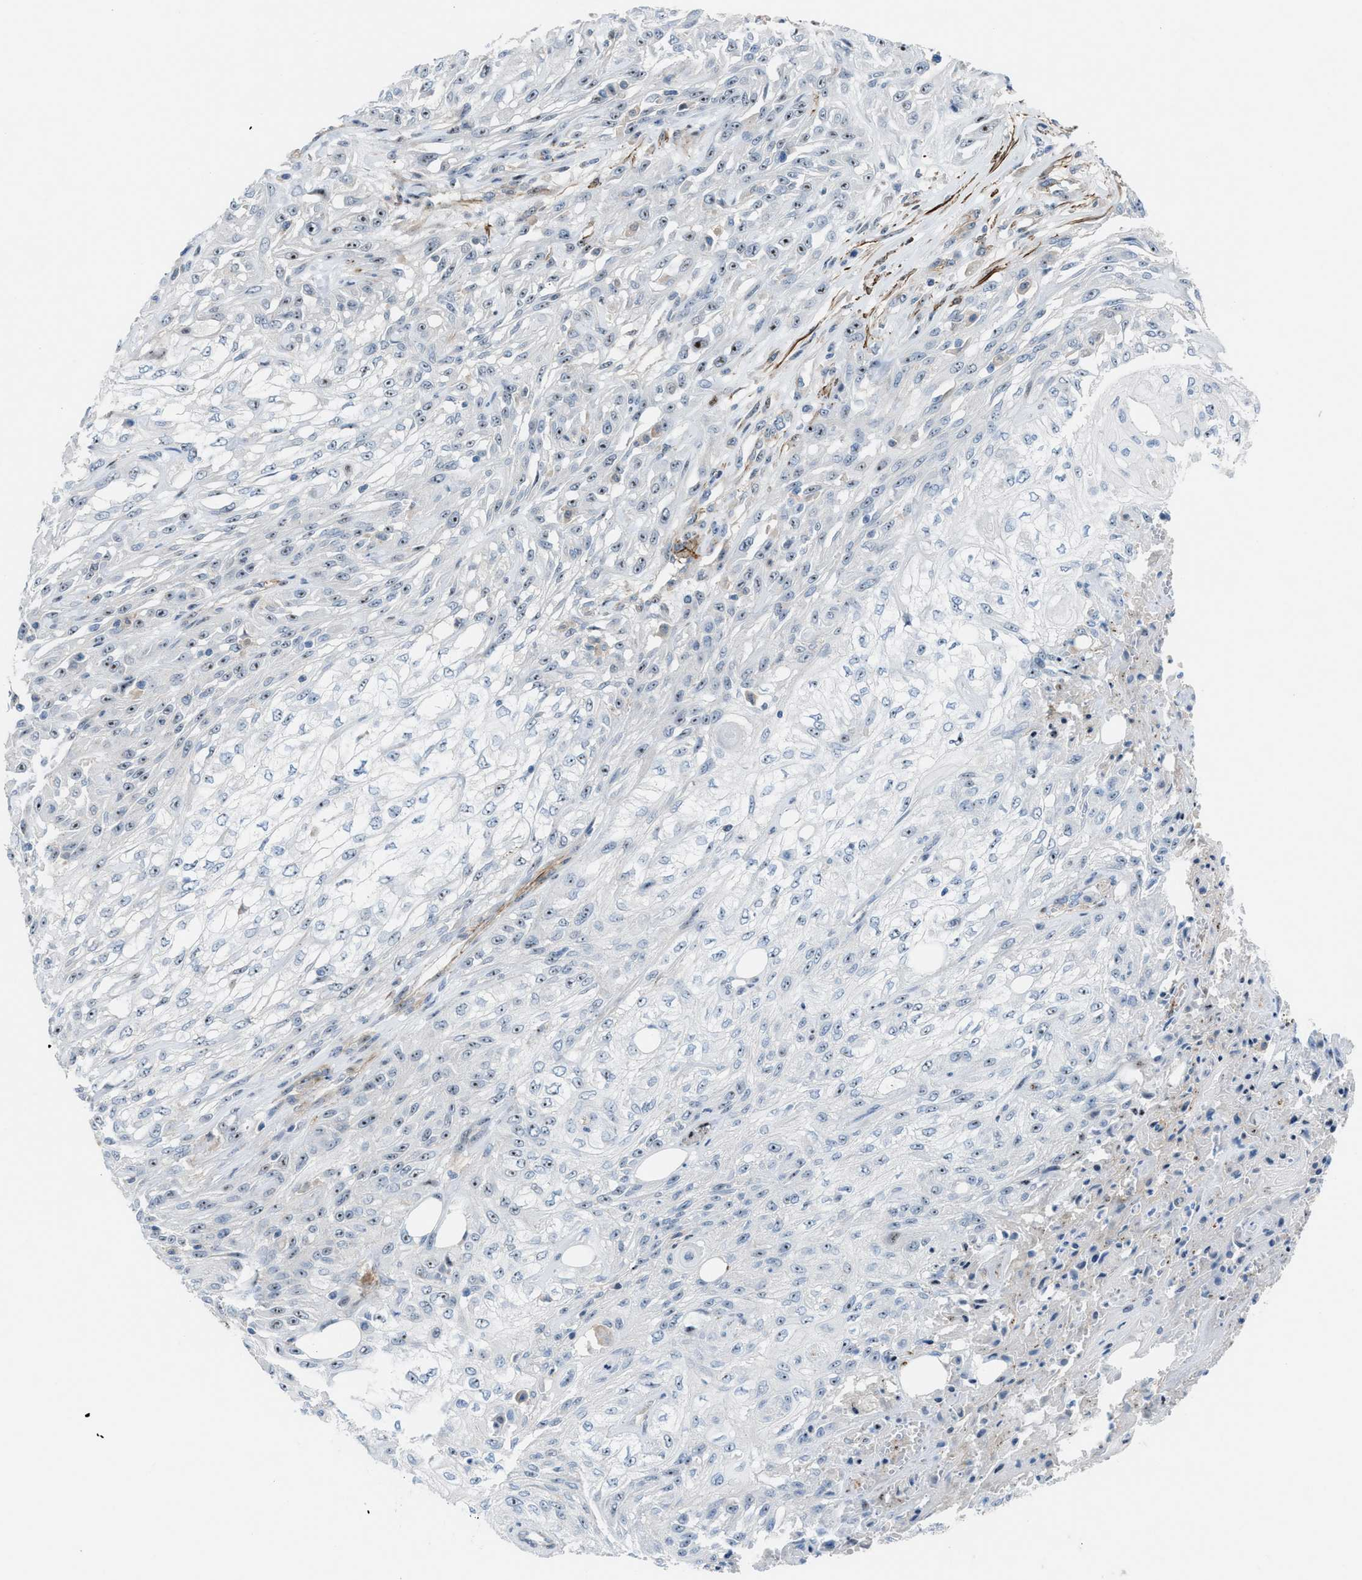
{"staining": {"intensity": "moderate", "quantity": "25%-75%", "location": "nuclear"}, "tissue": "skin cancer", "cell_type": "Tumor cells", "image_type": "cancer", "snomed": [{"axis": "morphology", "description": "Squamous cell carcinoma, NOS"}, {"axis": "morphology", "description": "Squamous cell carcinoma, metastatic, NOS"}, {"axis": "topography", "description": "Skin"}, {"axis": "topography", "description": "Lymph node"}], "caption": "IHC (DAB) staining of human squamous cell carcinoma (skin) reveals moderate nuclear protein expression in about 25%-75% of tumor cells.", "gene": "NQO2", "patient": {"sex": "male", "age": 75}}